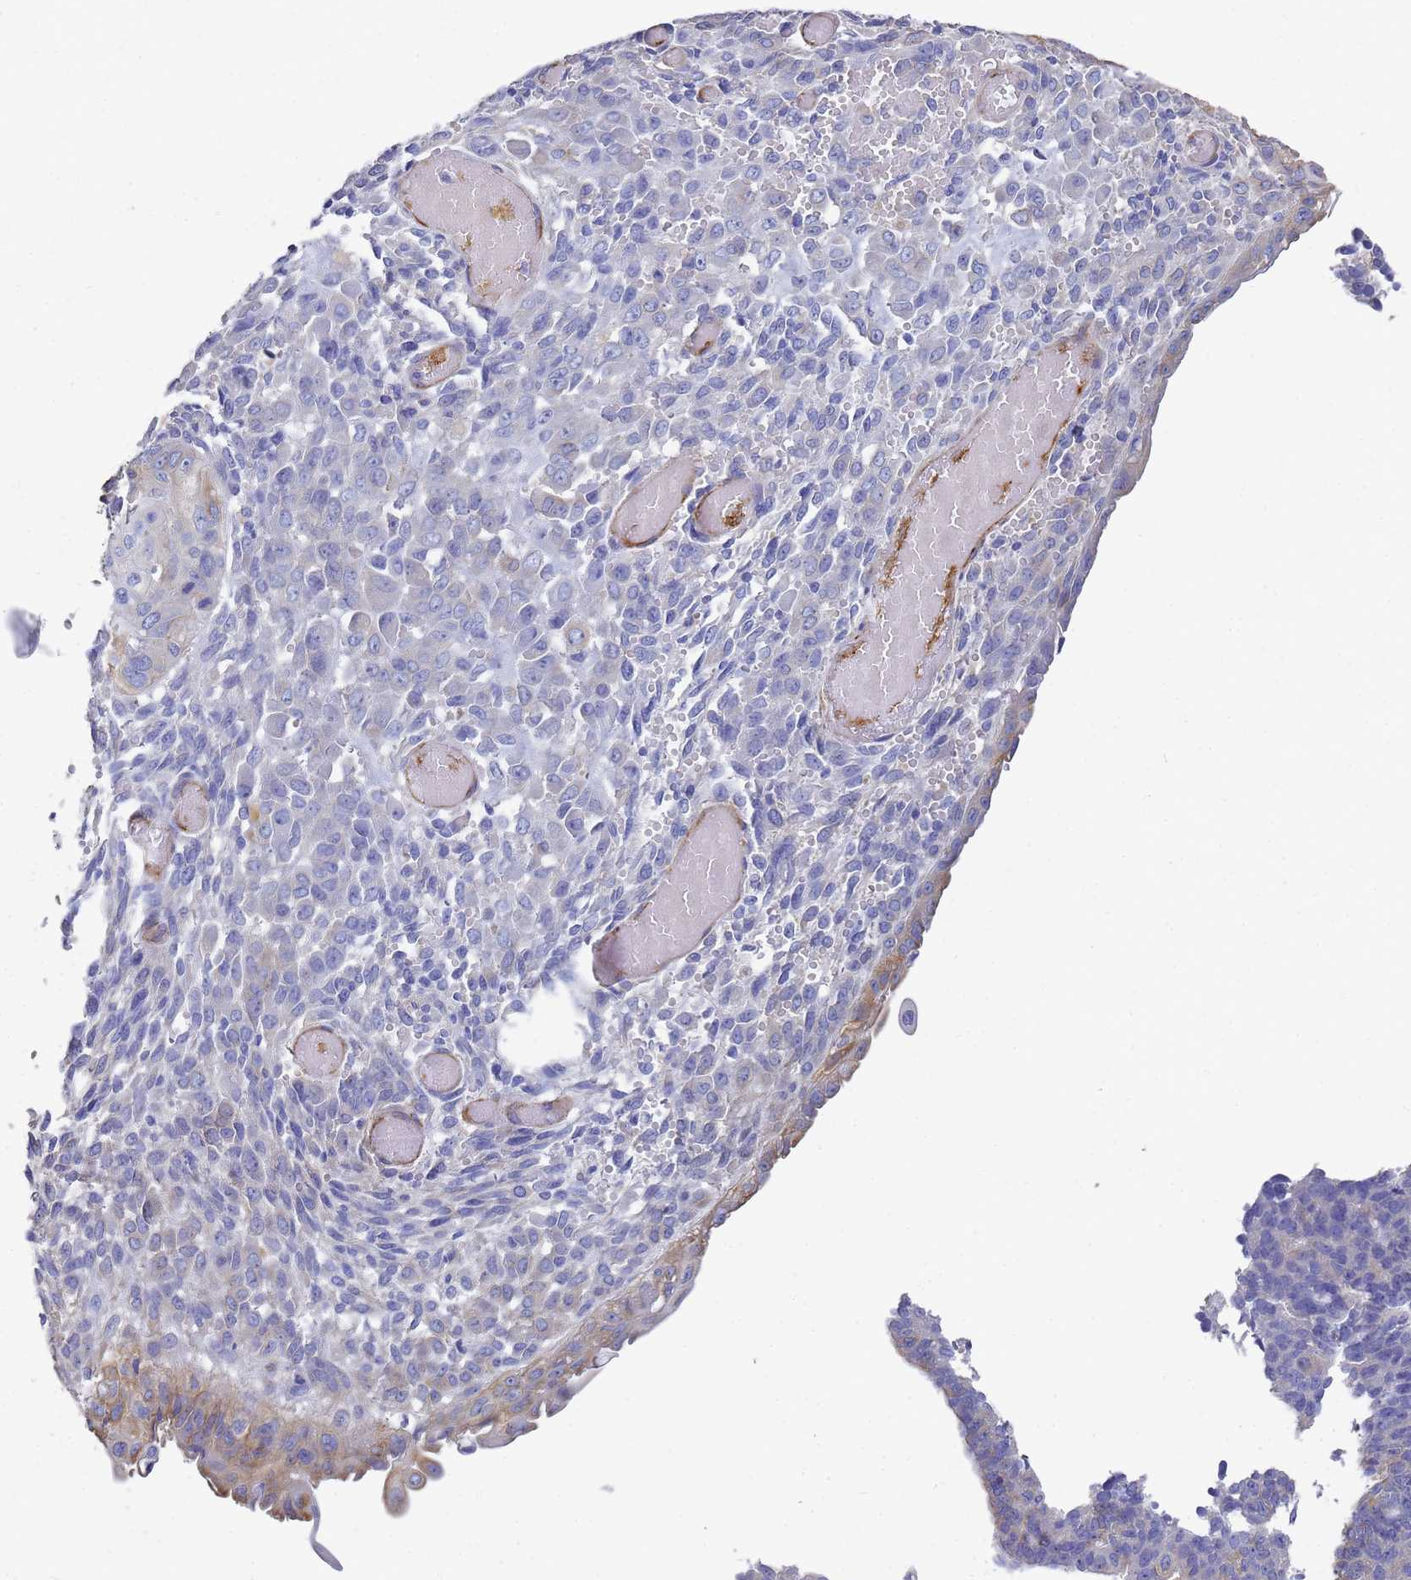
{"staining": {"intensity": "negative", "quantity": "none", "location": "none"}, "tissue": "endometrial cancer", "cell_type": "Tumor cells", "image_type": "cancer", "snomed": [{"axis": "morphology", "description": "Adenocarcinoma, NOS"}, {"axis": "topography", "description": "Endometrium"}], "caption": "Histopathology image shows no protein staining in tumor cells of endometrial cancer tissue.", "gene": "TUBB1", "patient": {"sex": "female", "age": 32}}